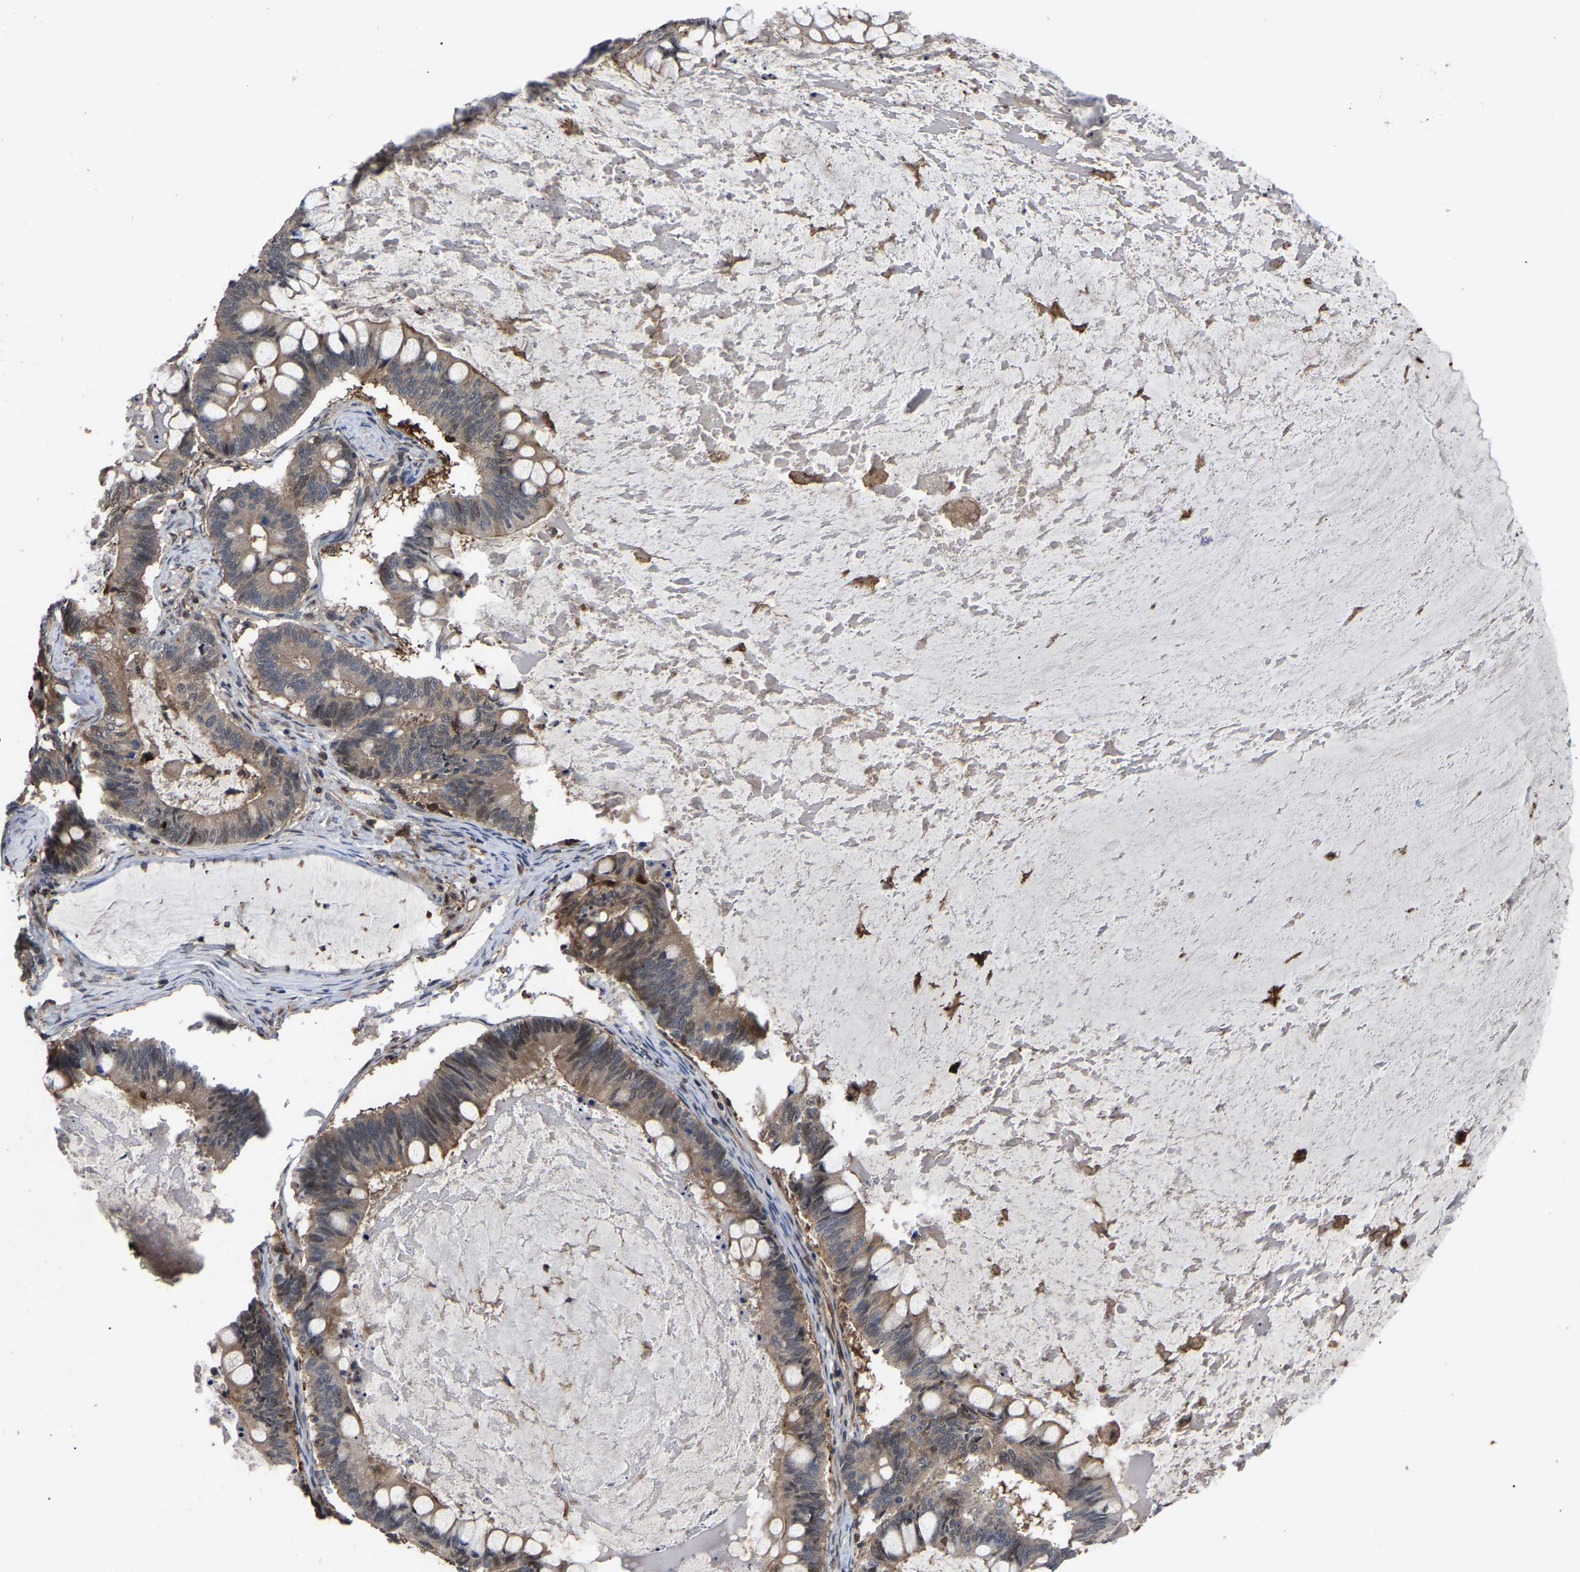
{"staining": {"intensity": "moderate", "quantity": "25%-75%", "location": "cytoplasmic/membranous"}, "tissue": "ovarian cancer", "cell_type": "Tumor cells", "image_type": "cancer", "snomed": [{"axis": "morphology", "description": "Cystadenocarcinoma, mucinous, NOS"}, {"axis": "topography", "description": "Ovary"}], "caption": "Immunohistochemical staining of ovarian cancer displays moderate cytoplasmic/membranous protein expression in about 25%-75% of tumor cells. The protein of interest is stained brown, and the nuclei are stained in blue (DAB IHC with brightfield microscopy, high magnification).", "gene": "CIT", "patient": {"sex": "female", "age": 61}}